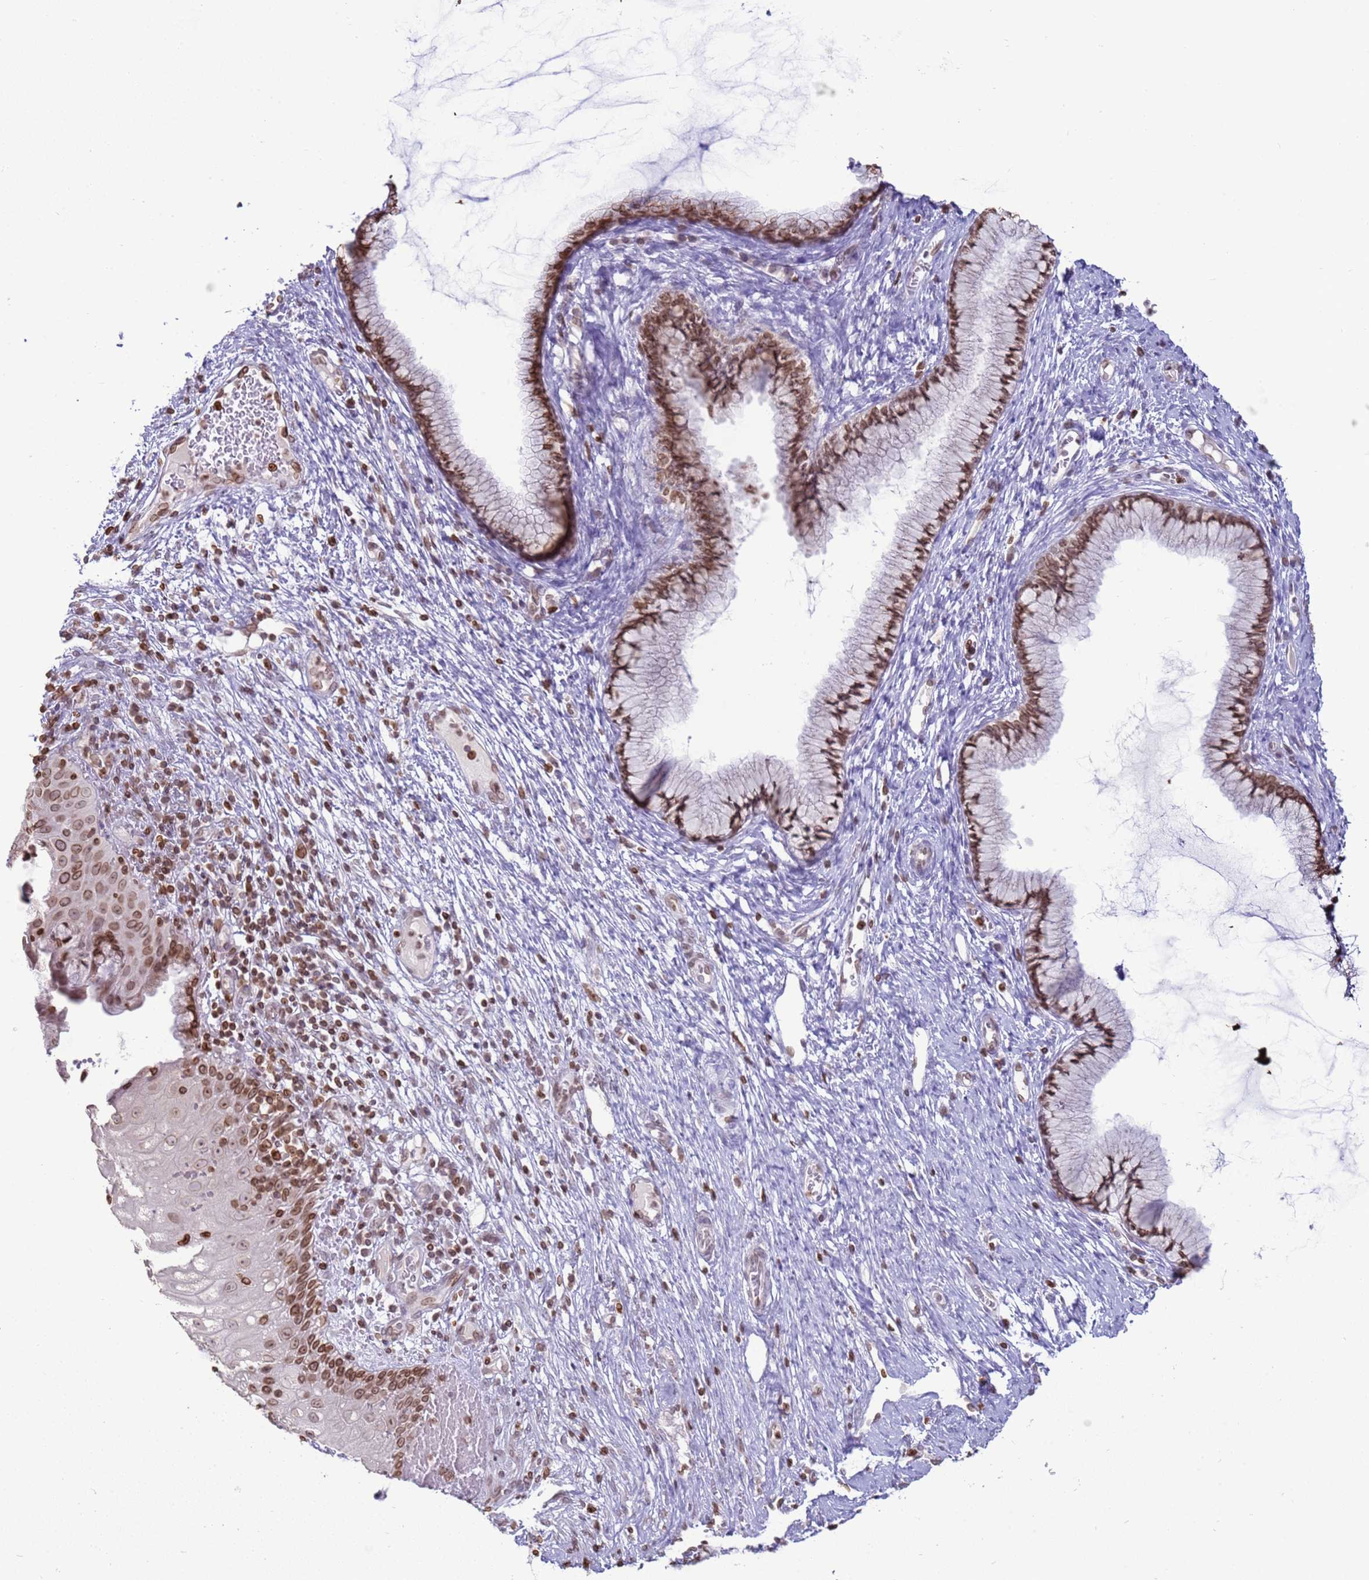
{"staining": {"intensity": "moderate", "quantity": ">75%", "location": "nuclear"}, "tissue": "cervix", "cell_type": "Glandular cells", "image_type": "normal", "snomed": [{"axis": "morphology", "description": "Normal tissue, NOS"}, {"axis": "topography", "description": "Cervix"}], "caption": "A high-resolution micrograph shows immunohistochemistry (IHC) staining of unremarkable cervix, which shows moderate nuclear expression in approximately >75% of glandular cells. The protein is stained brown, and the nuclei are stained in blue (DAB (3,3'-diaminobenzidine) IHC with brightfield microscopy, high magnification).", "gene": "DHX37", "patient": {"sex": "female", "age": 42}}